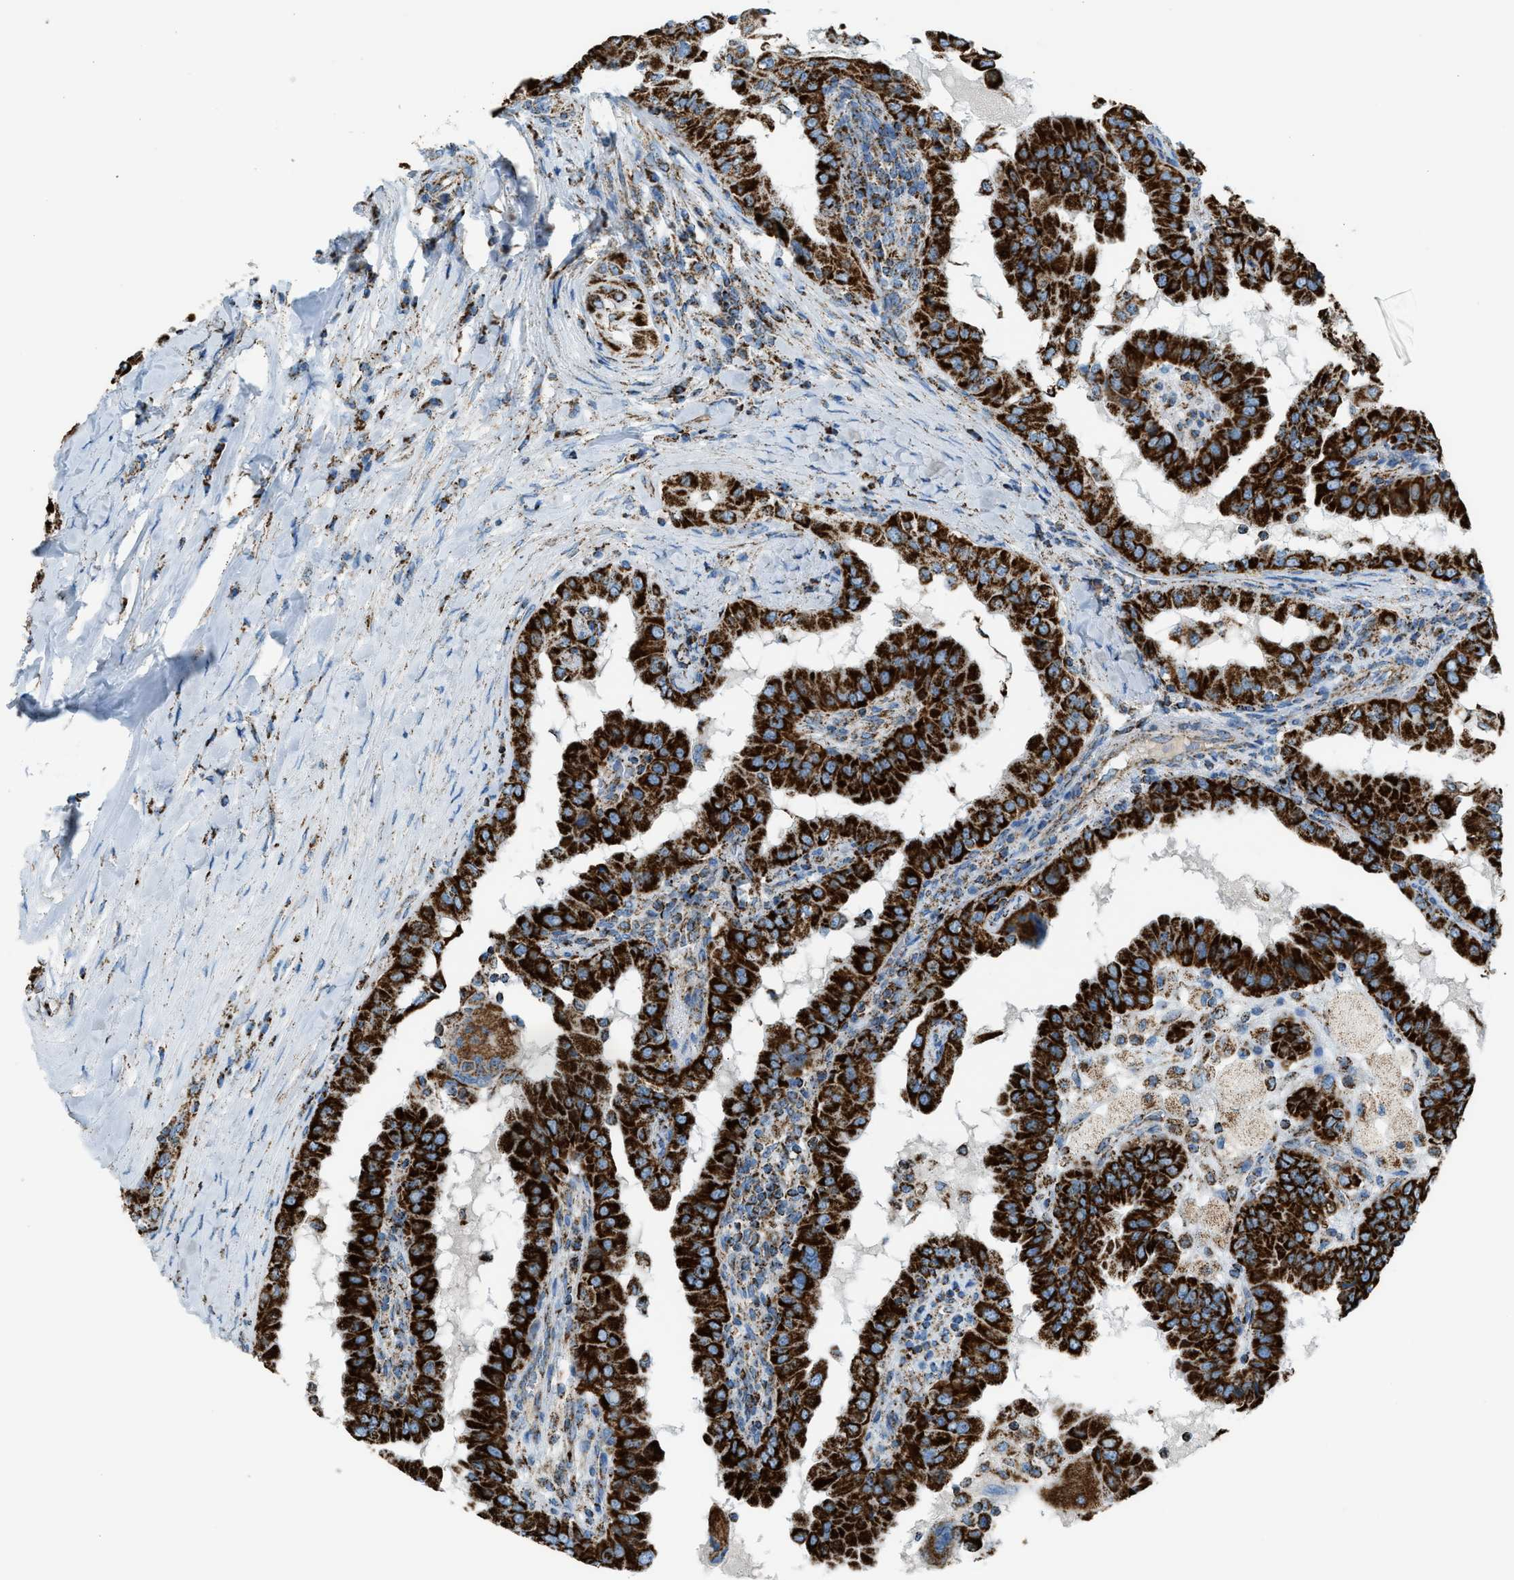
{"staining": {"intensity": "strong", "quantity": ">75%", "location": "cytoplasmic/membranous"}, "tissue": "thyroid cancer", "cell_type": "Tumor cells", "image_type": "cancer", "snomed": [{"axis": "morphology", "description": "Papillary adenocarcinoma, NOS"}, {"axis": "topography", "description": "Thyroid gland"}], "caption": "IHC staining of thyroid cancer (papillary adenocarcinoma), which demonstrates high levels of strong cytoplasmic/membranous expression in about >75% of tumor cells indicating strong cytoplasmic/membranous protein positivity. The staining was performed using DAB (3,3'-diaminobenzidine) (brown) for protein detection and nuclei were counterstained in hematoxylin (blue).", "gene": "MDH2", "patient": {"sex": "male", "age": 33}}